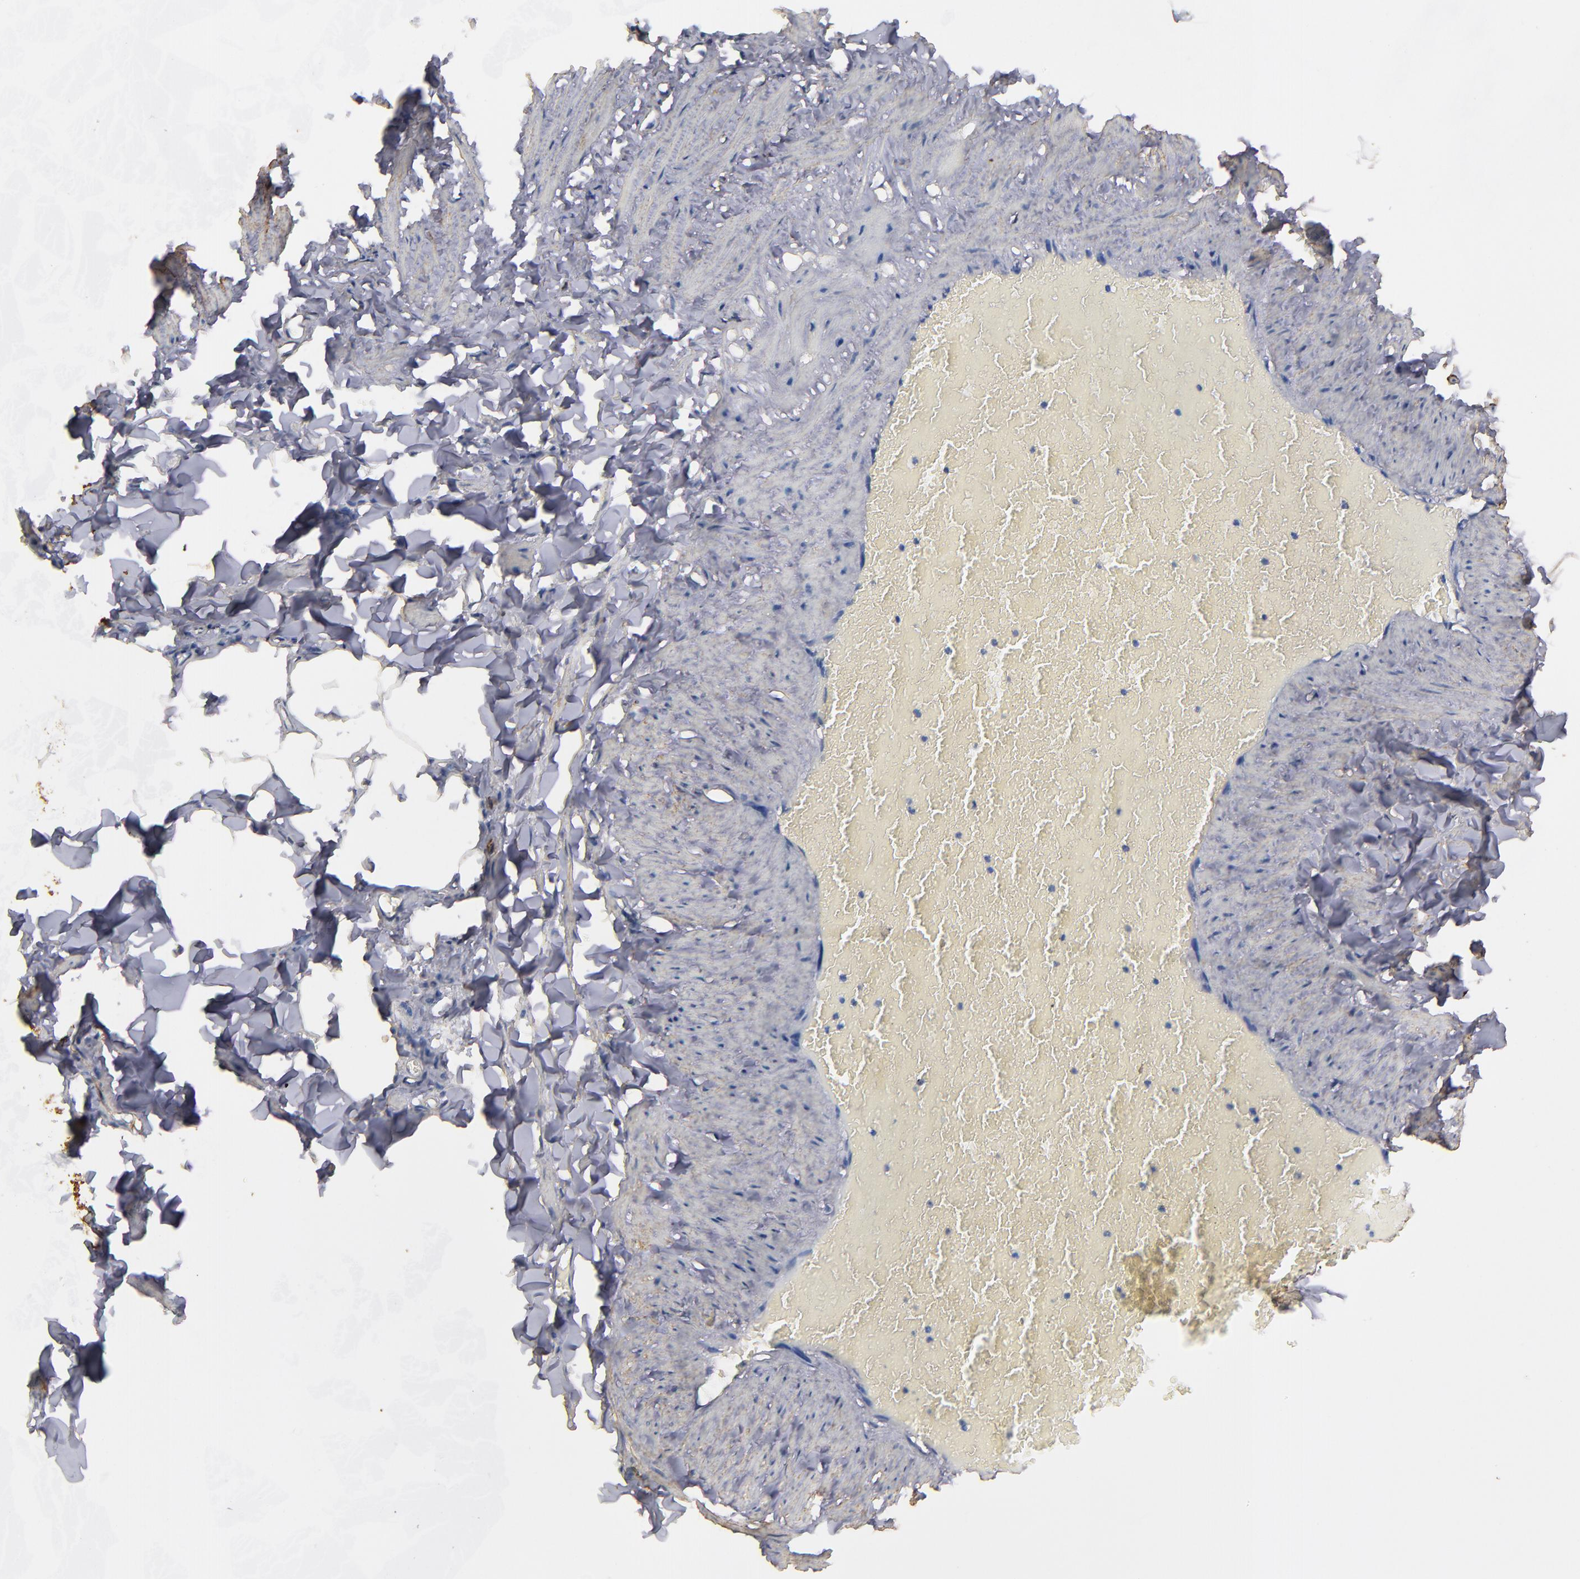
{"staining": {"intensity": "moderate", "quantity": ">75%", "location": "cytoplasmic/membranous"}, "tissue": "adipose tissue", "cell_type": "Adipocytes", "image_type": "normal", "snomed": [{"axis": "morphology", "description": "Normal tissue, NOS"}, {"axis": "topography", "description": "Vascular tissue"}], "caption": "About >75% of adipocytes in normal adipose tissue reveal moderate cytoplasmic/membranous protein staining as visualized by brown immunohistochemical staining.", "gene": "DMD", "patient": {"sex": "male", "age": 41}}